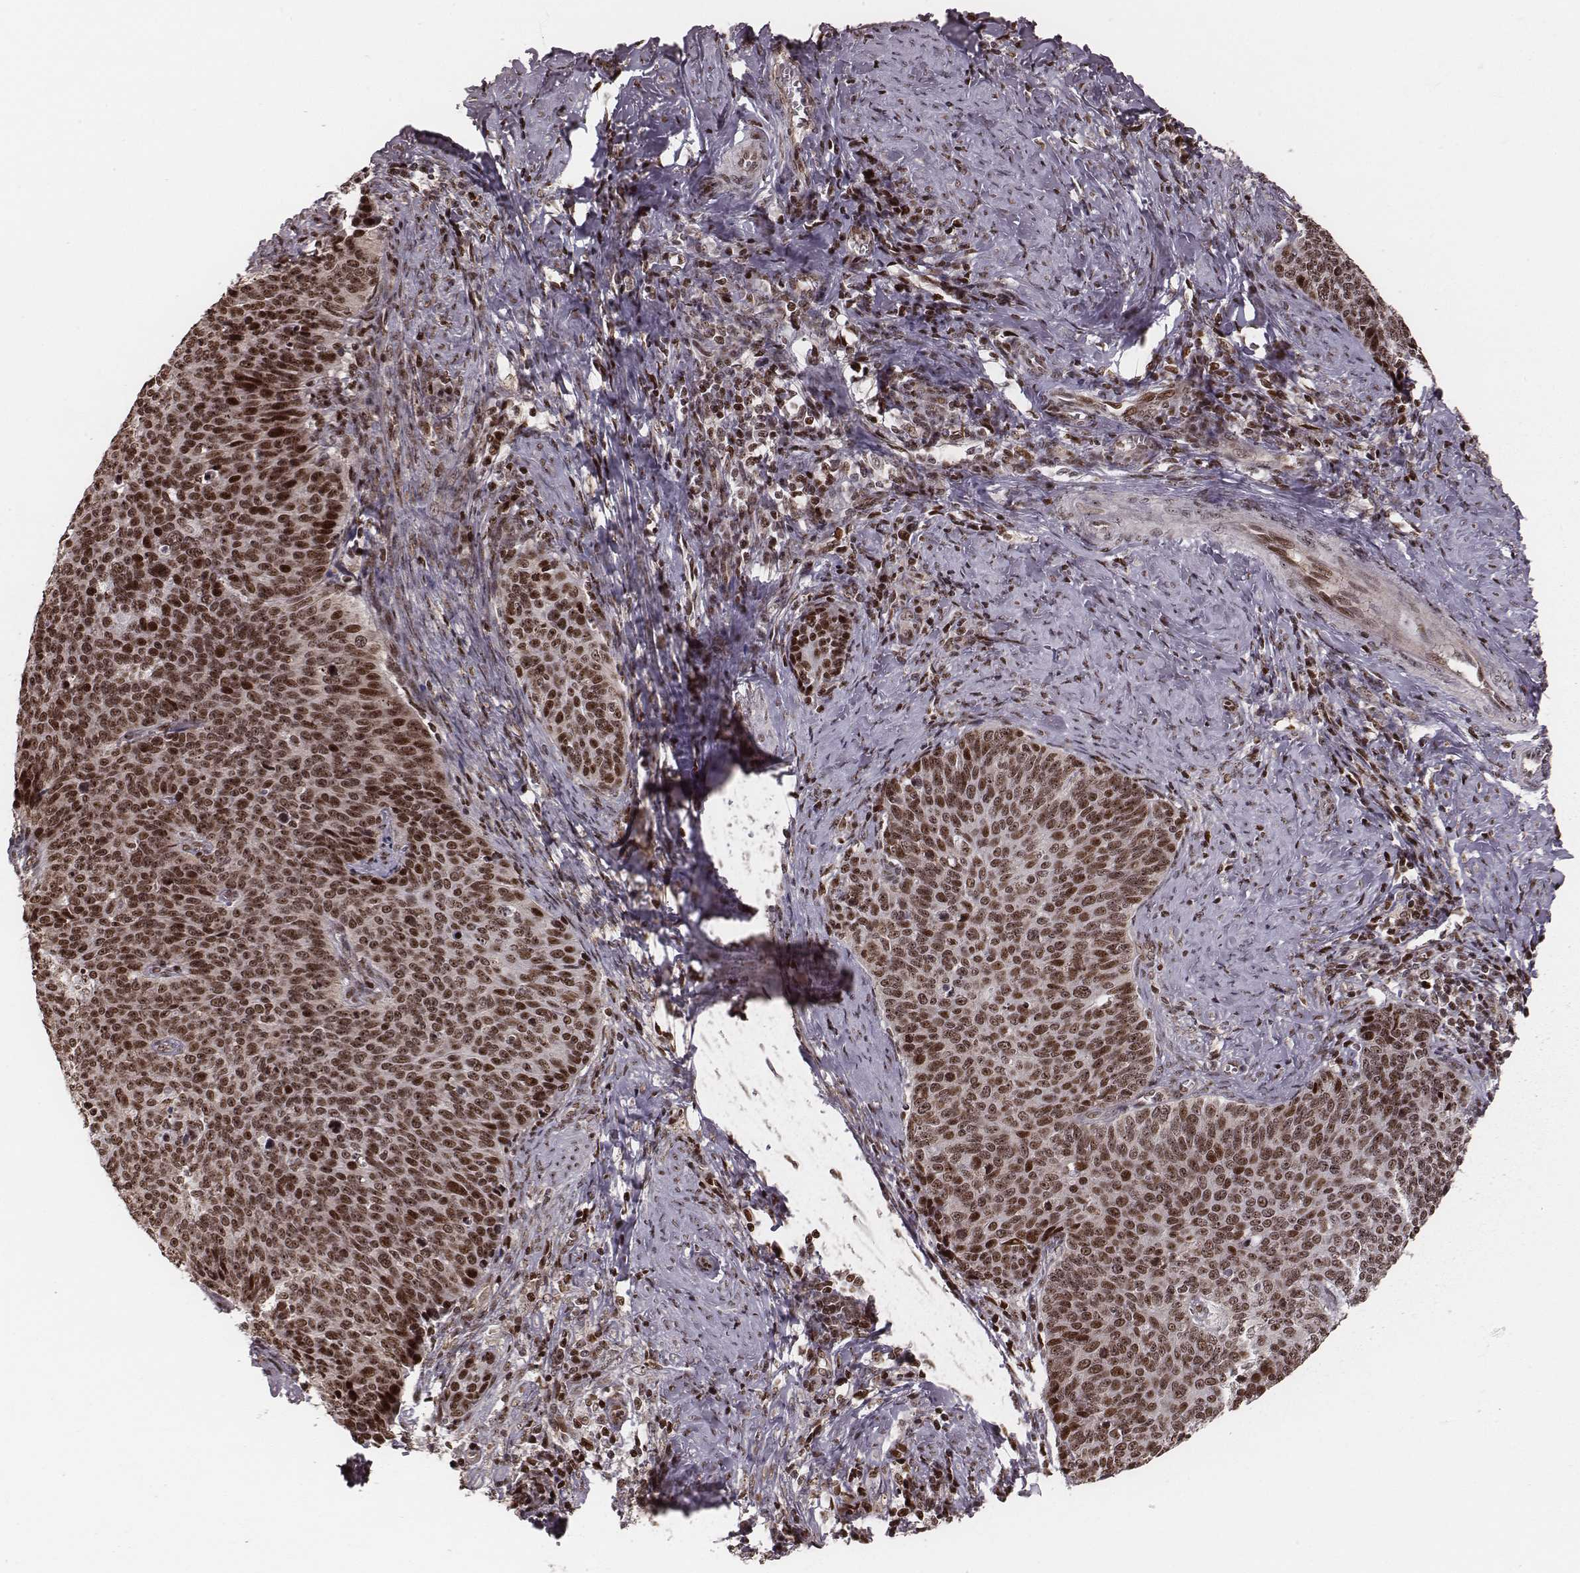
{"staining": {"intensity": "moderate", "quantity": ">75%", "location": "nuclear"}, "tissue": "cervical cancer", "cell_type": "Tumor cells", "image_type": "cancer", "snomed": [{"axis": "morphology", "description": "Normal tissue, NOS"}, {"axis": "morphology", "description": "Squamous cell carcinoma, NOS"}, {"axis": "topography", "description": "Cervix"}], "caption": "Immunohistochemistry histopathology image of neoplastic tissue: human cervical cancer (squamous cell carcinoma) stained using IHC shows medium levels of moderate protein expression localized specifically in the nuclear of tumor cells, appearing as a nuclear brown color.", "gene": "VRK3", "patient": {"sex": "female", "age": 39}}